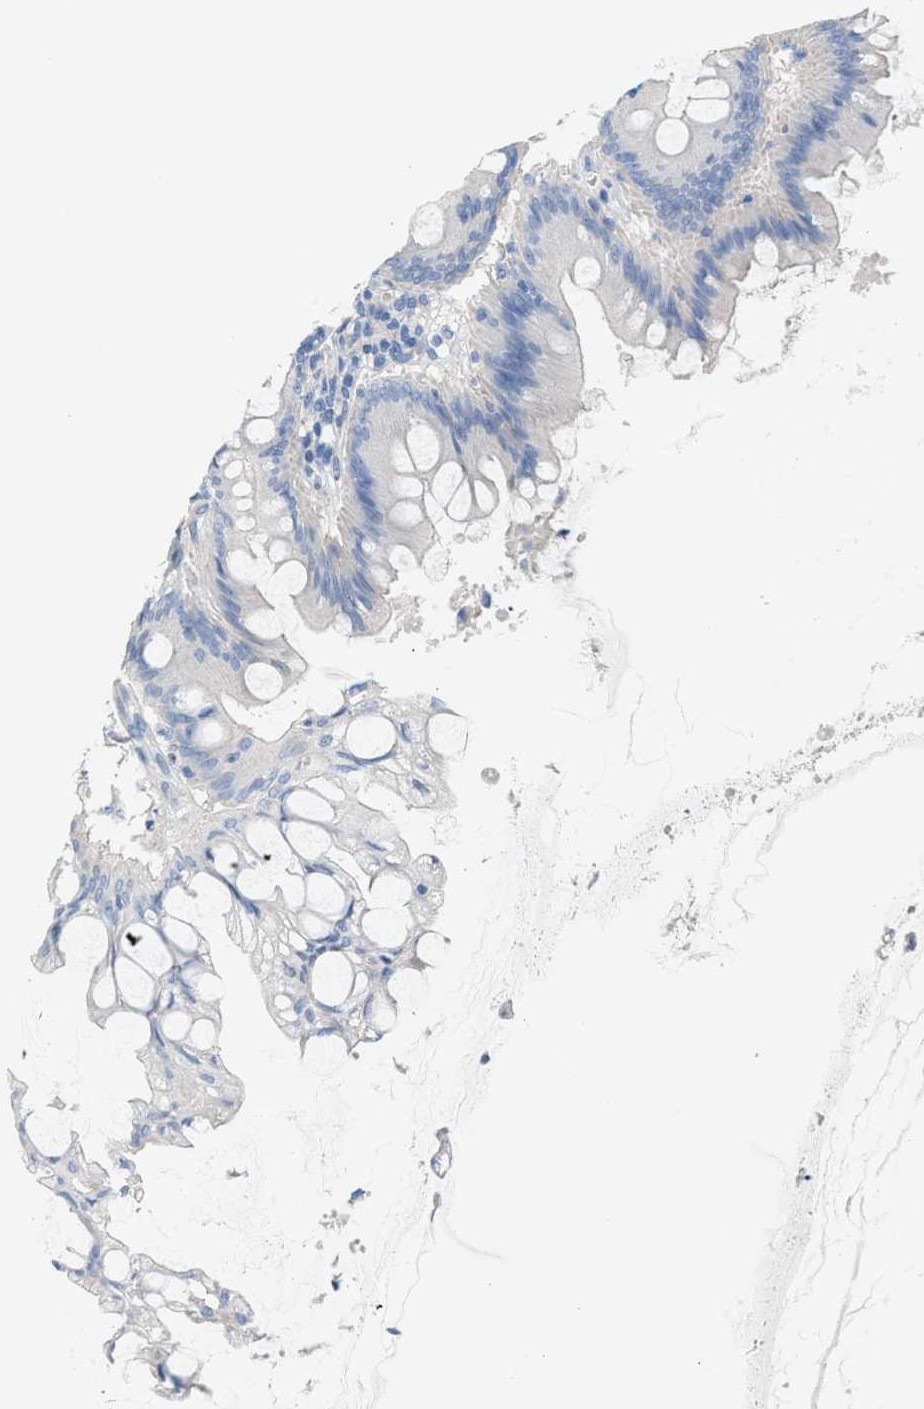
{"staining": {"intensity": "negative", "quantity": "none", "location": "none"}, "tissue": "appendix", "cell_type": "Glandular cells", "image_type": "normal", "snomed": [{"axis": "morphology", "description": "Normal tissue, NOS"}, {"axis": "topography", "description": "Appendix"}], "caption": "This is an immunohistochemistry photomicrograph of unremarkable human appendix. There is no expression in glandular cells.", "gene": "MPP3", "patient": {"sex": "male", "age": 56}}